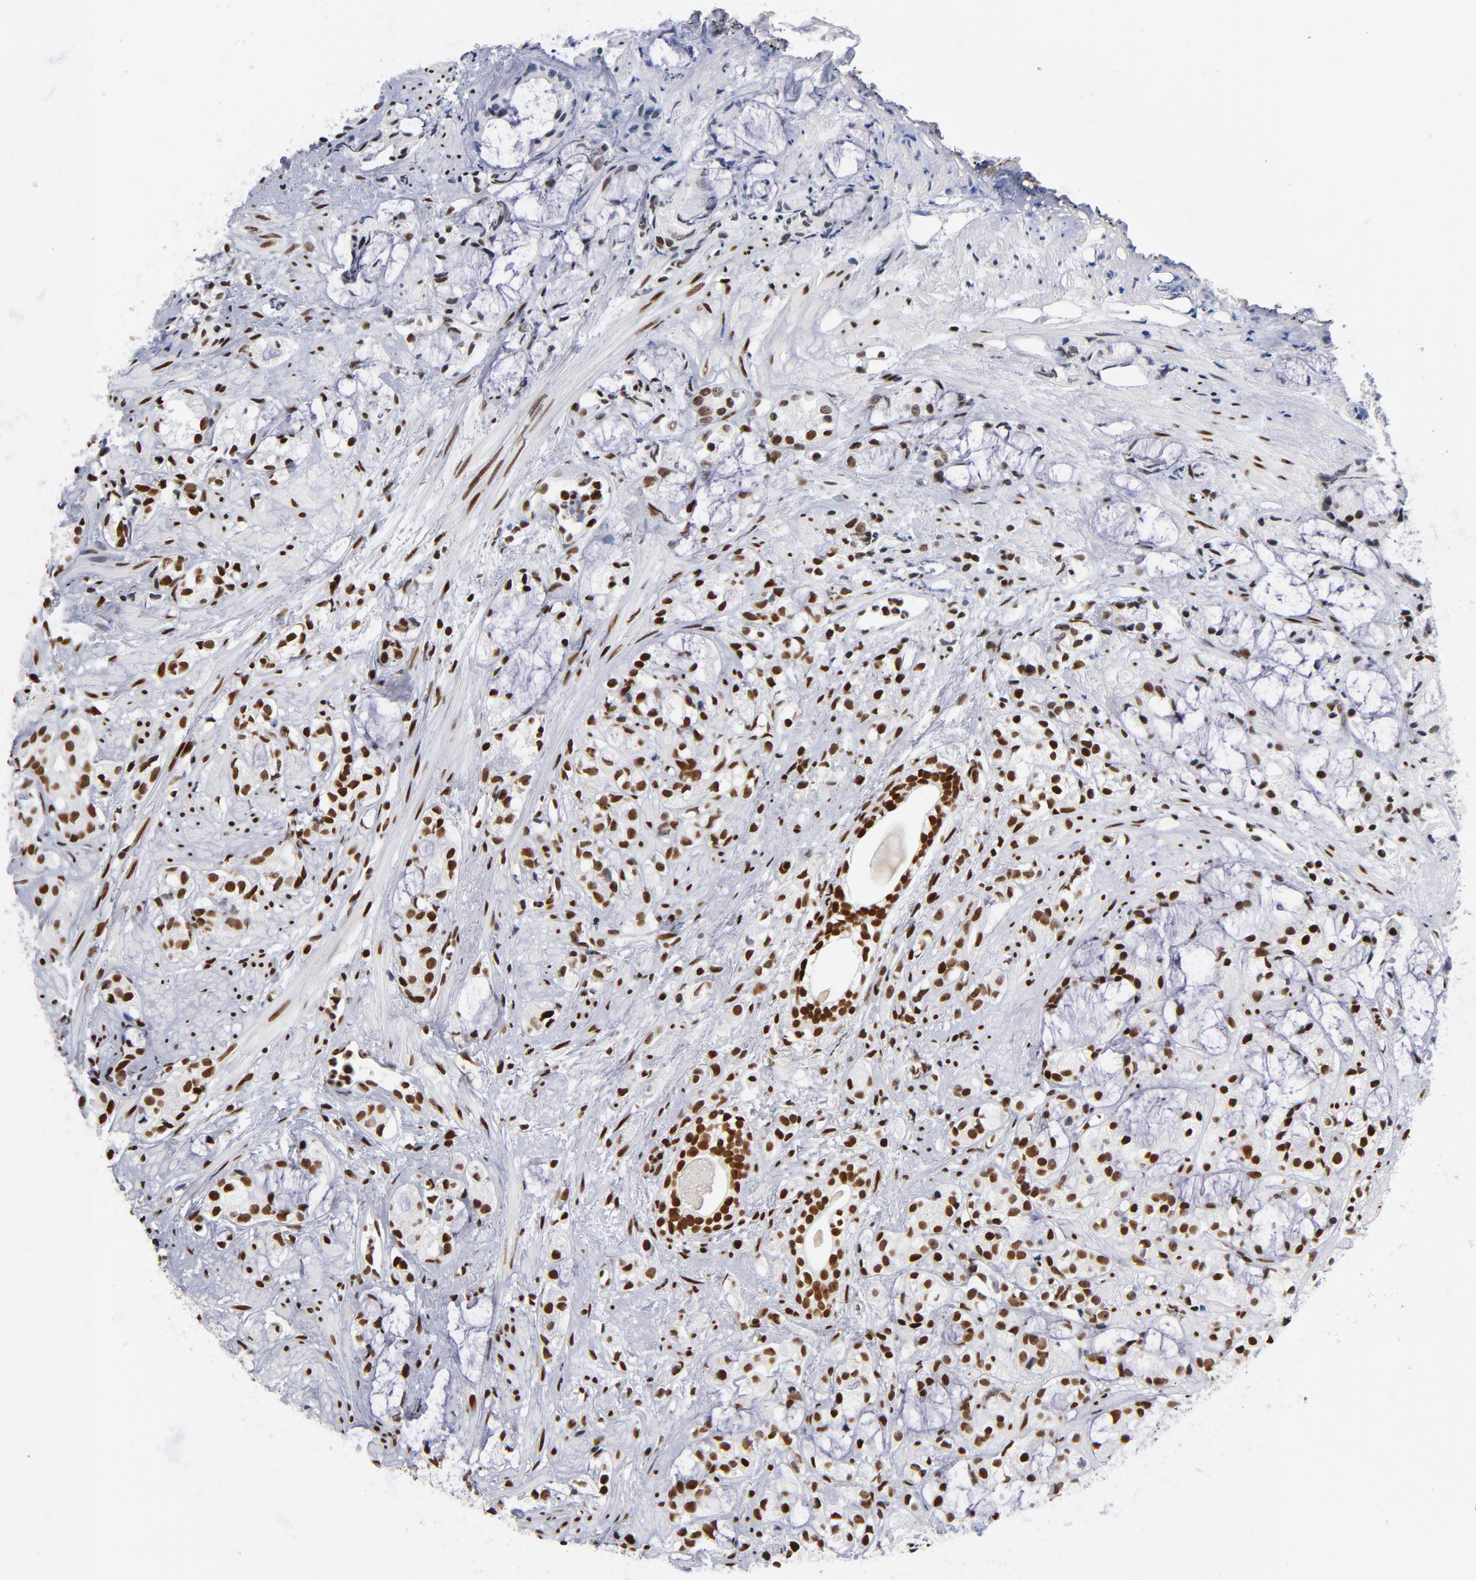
{"staining": {"intensity": "strong", "quantity": ">75%", "location": "nuclear"}, "tissue": "prostate cancer", "cell_type": "Tumor cells", "image_type": "cancer", "snomed": [{"axis": "morphology", "description": "Adenocarcinoma, High grade"}, {"axis": "topography", "description": "Prostate"}], "caption": "Immunohistochemical staining of human prostate high-grade adenocarcinoma demonstrates high levels of strong nuclear staining in approximately >75% of tumor cells.", "gene": "TOP2B", "patient": {"sex": "male", "age": 85}}